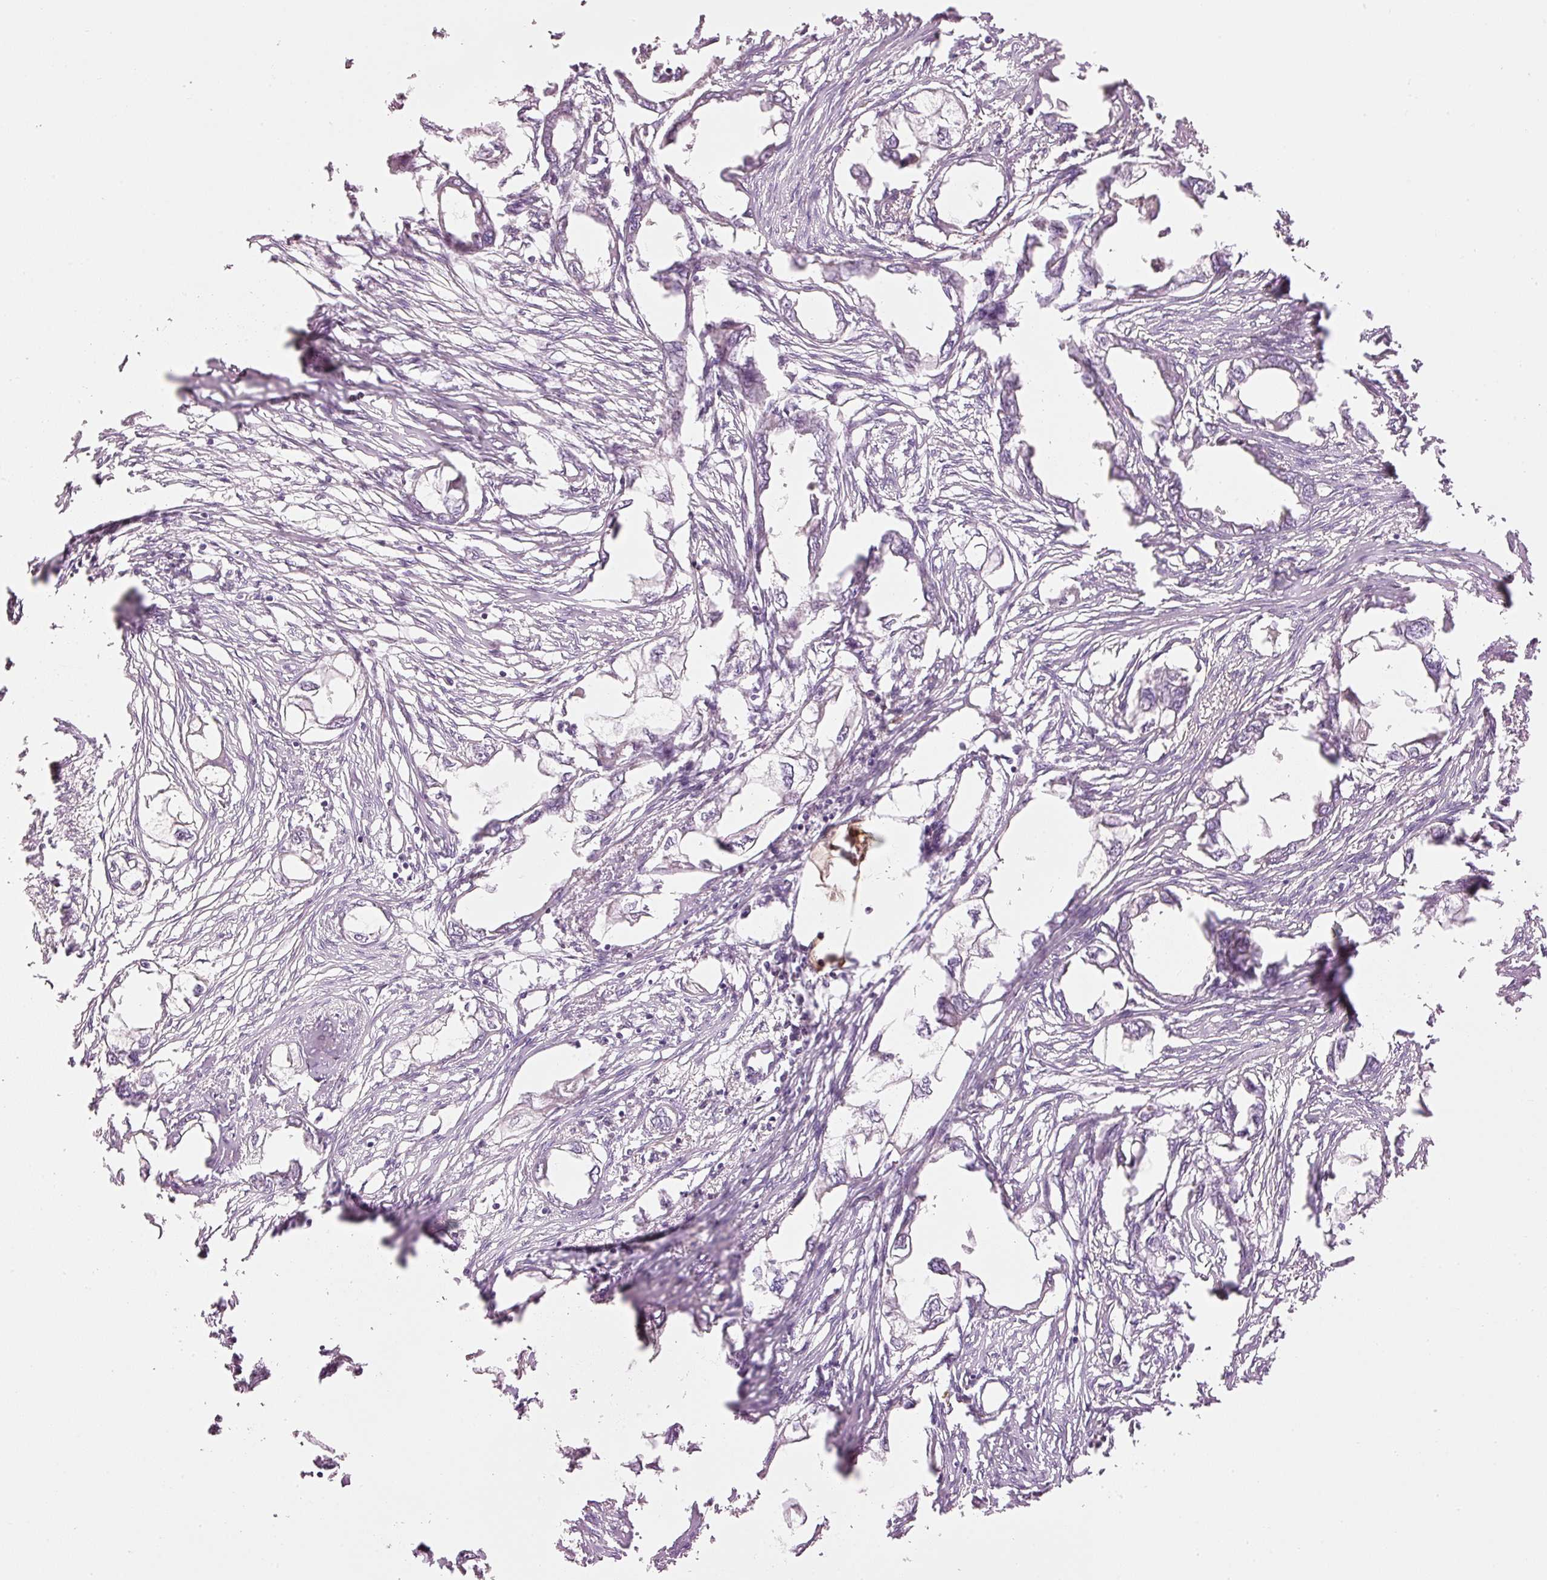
{"staining": {"intensity": "negative", "quantity": "none", "location": "none"}, "tissue": "endometrial cancer", "cell_type": "Tumor cells", "image_type": "cancer", "snomed": [{"axis": "morphology", "description": "Adenocarcinoma, NOS"}, {"axis": "morphology", "description": "Adenocarcinoma, metastatic, NOS"}, {"axis": "topography", "description": "Adipose tissue"}, {"axis": "topography", "description": "Endometrium"}], "caption": "DAB immunohistochemical staining of human endometrial cancer demonstrates no significant staining in tumor cells.", "gene": "CDC20B", "patient": {"sex": "female", "age": 67}}